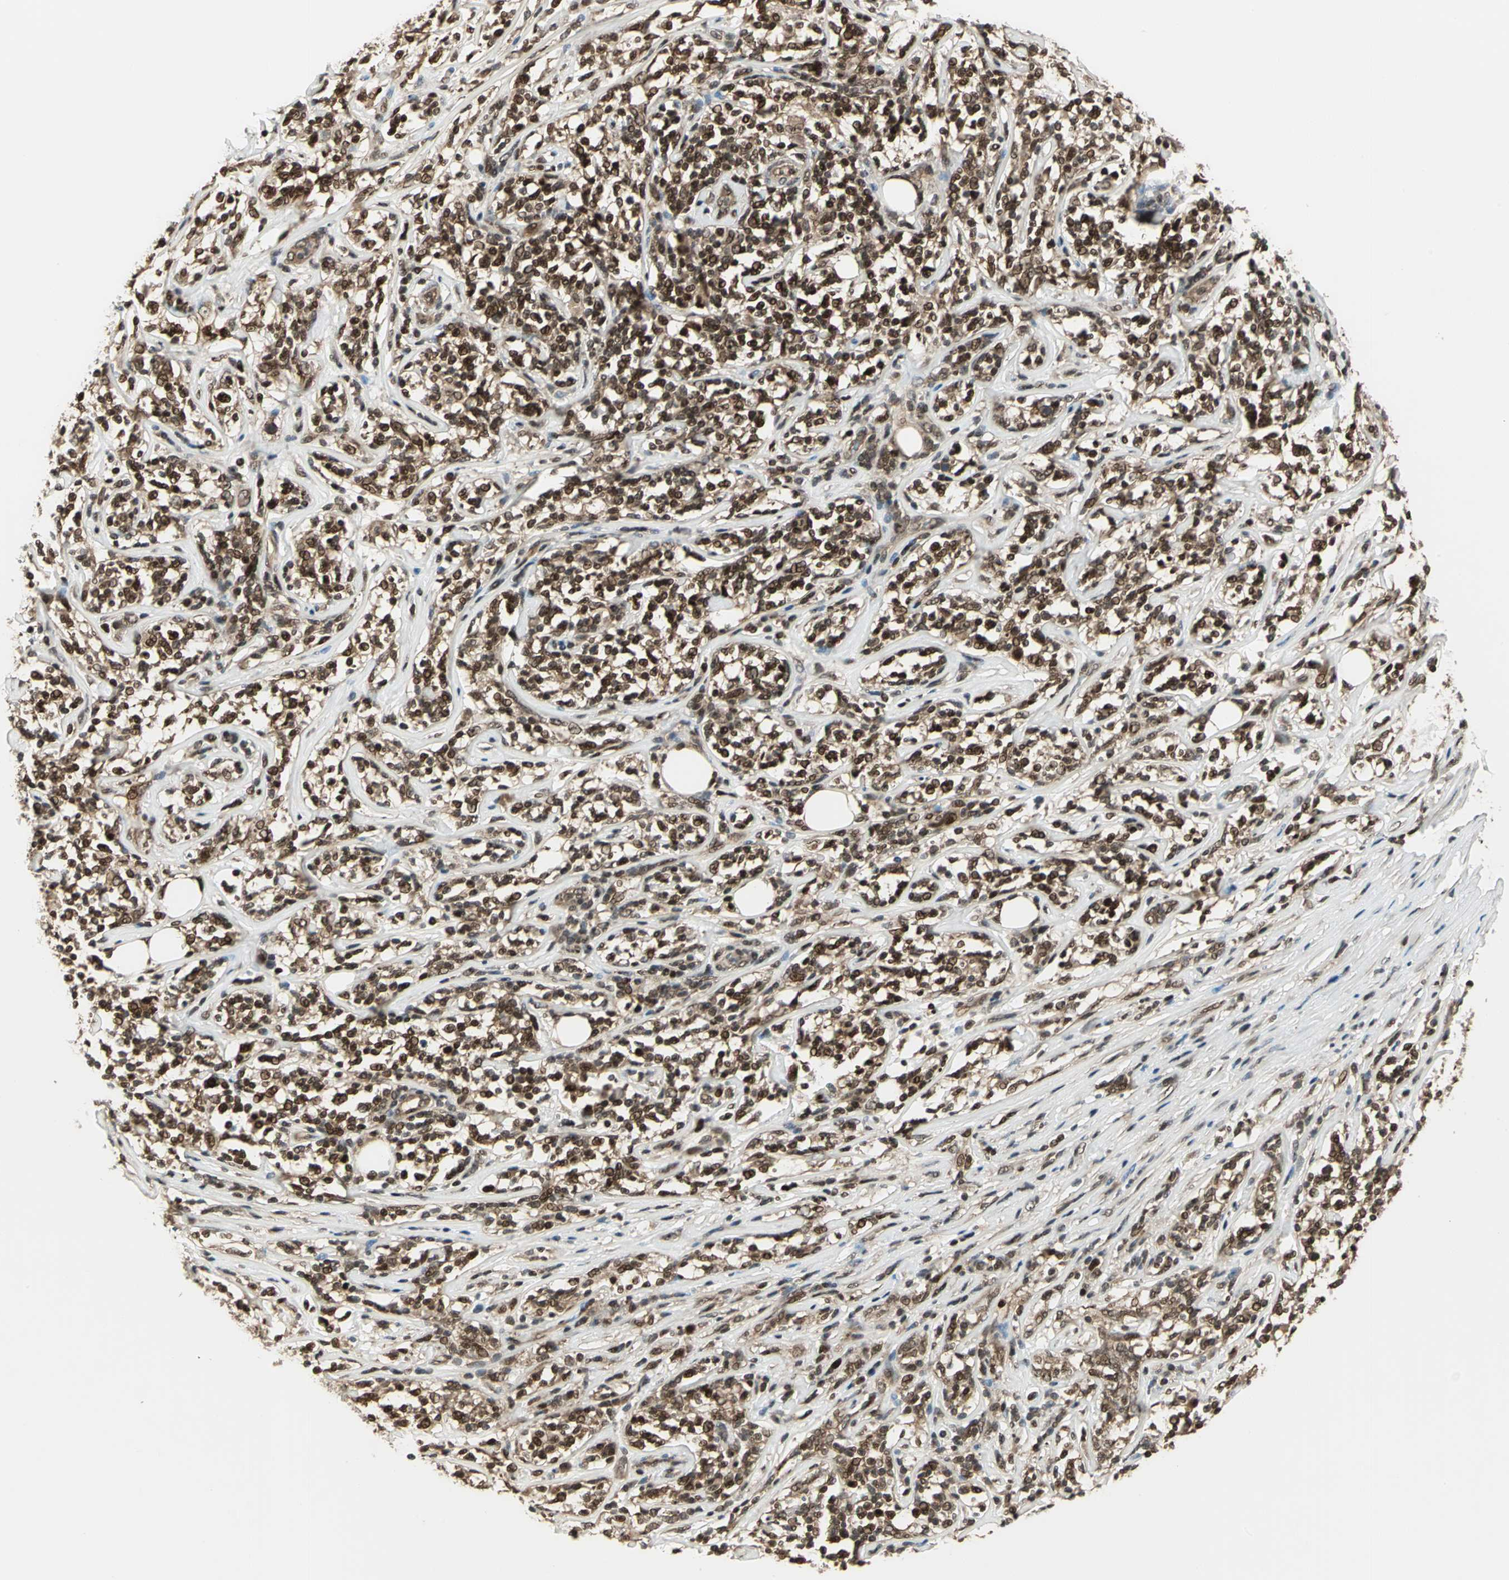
{"staining": {"intensity": "strong", "quantity": ">75%", "location": "cytoplasmic/membranous,nuclear"}, "tissue": "lymphoma", "cell_type": "Tumor cells", "image_type": "cancer", "snomed": [{"axis": "morphology", "description": "Malignant lymphoma, non-Hodgkin's type, High grade"}, {"axis": "topography", "description": "Lymph node"}], "caption": "A brown stain labels strong cytoplasmic/membranous and nuclear staining of a protein in human lymphoma tumor cells. The protein of interest is stained brown, and the nuclei are stained in blue (DAB IHC with brightfield microscopy, high magnification).", "gene": "PSMC3", "patient": {"sex": "female", "age": 84}}